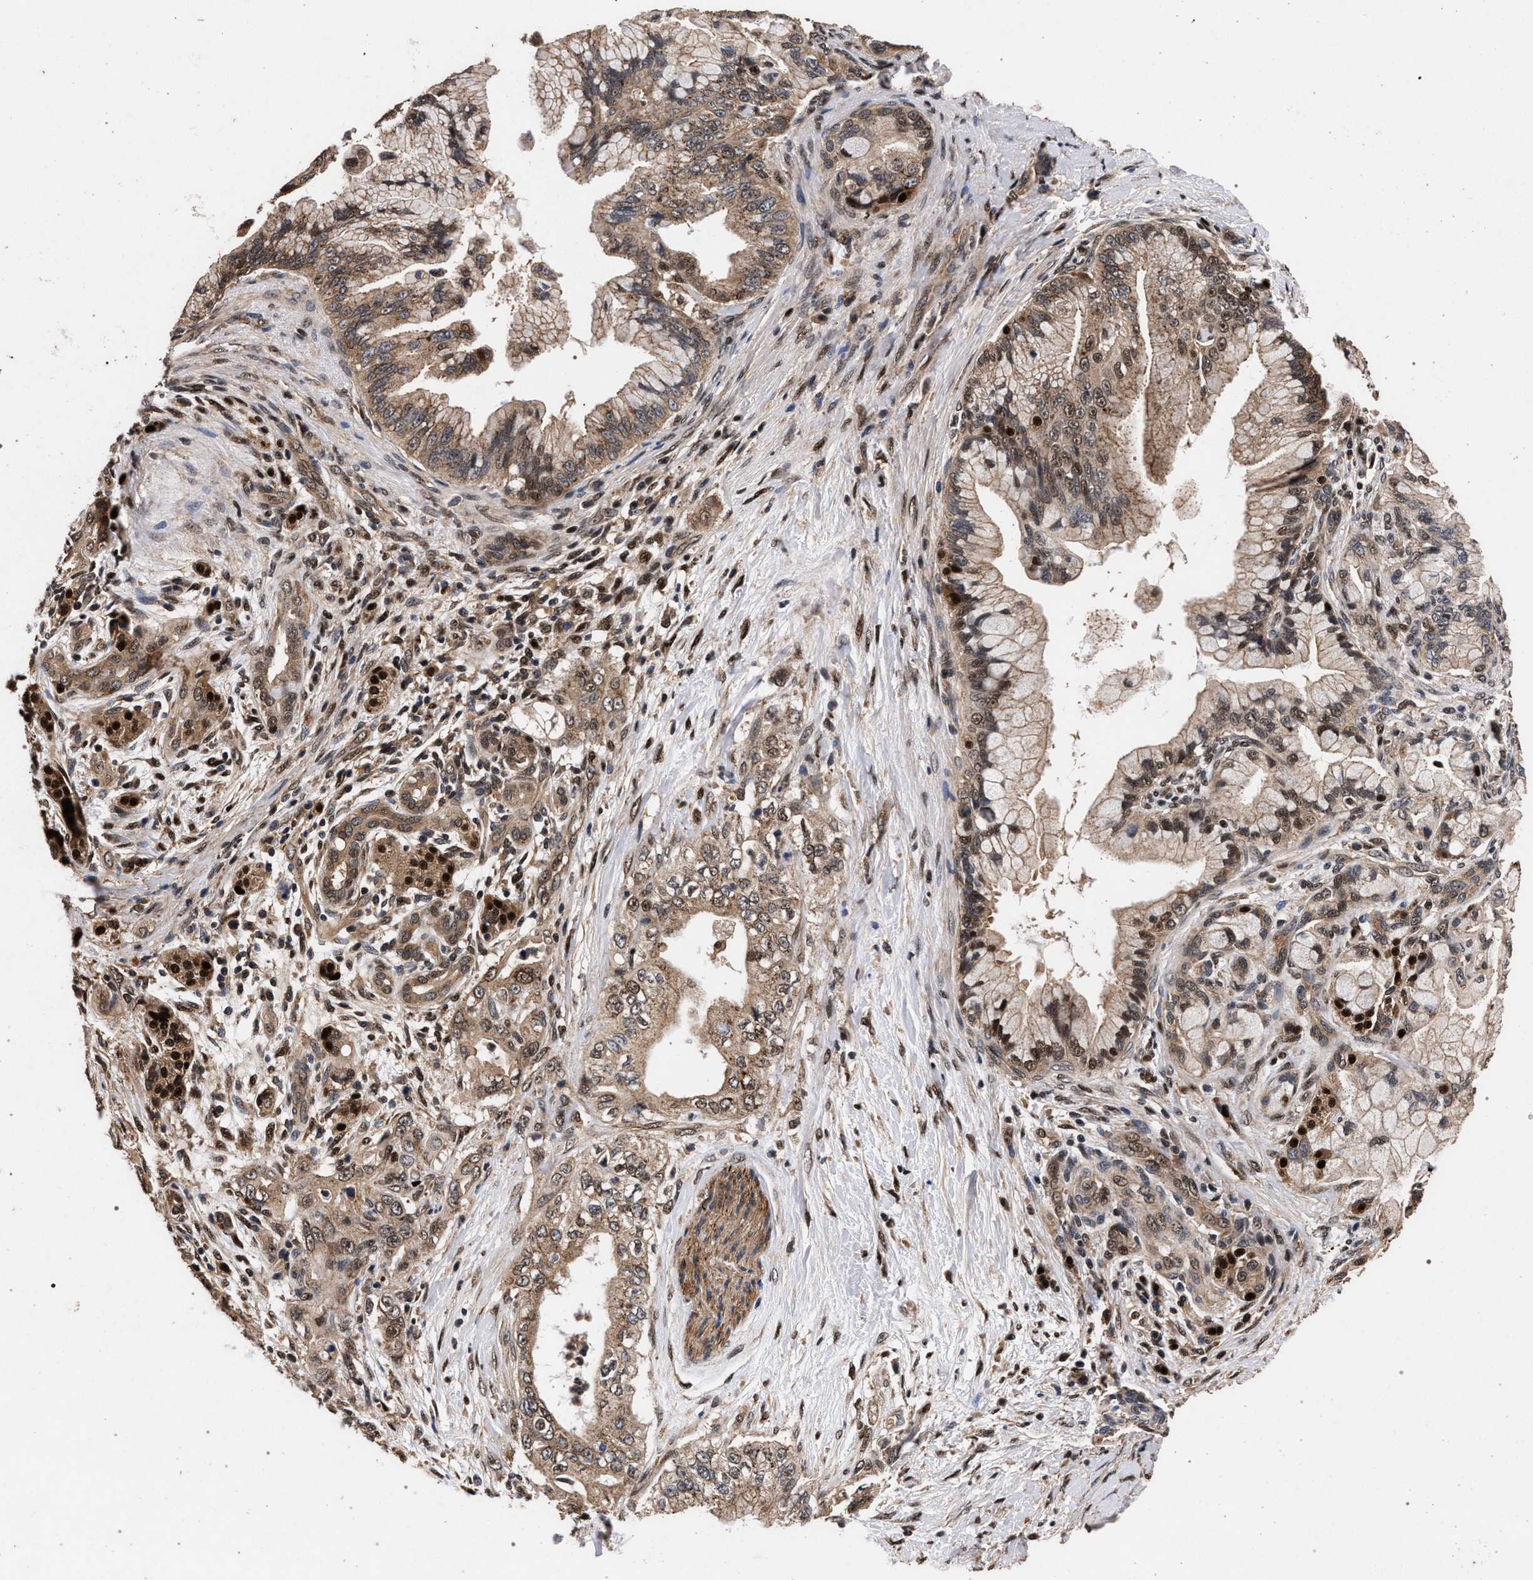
{"staining": {"intensity": "moderate", "quantity": ">75%", "location": "cytoplasmic/membranous,nuclear"}, "tissue": "pancreatic cancer", "cell_type": "Tumor cells", "image_type": "cancer", "snomed": [{"axis": "morphology", "description": "Adenocarcinoma, NOS"}, {"axis": "topography", "description": "Pancreas"}], "caption": "Brown immunohistochemical staining in human pancreatic cancer (adenocarcinoma) shows moderate cytoplasmic/membranous and nuclear positivity in approximately >75% of tumor cells.", "gene": "ACOX1", "patient": {"sex": "male", "age": 59}}